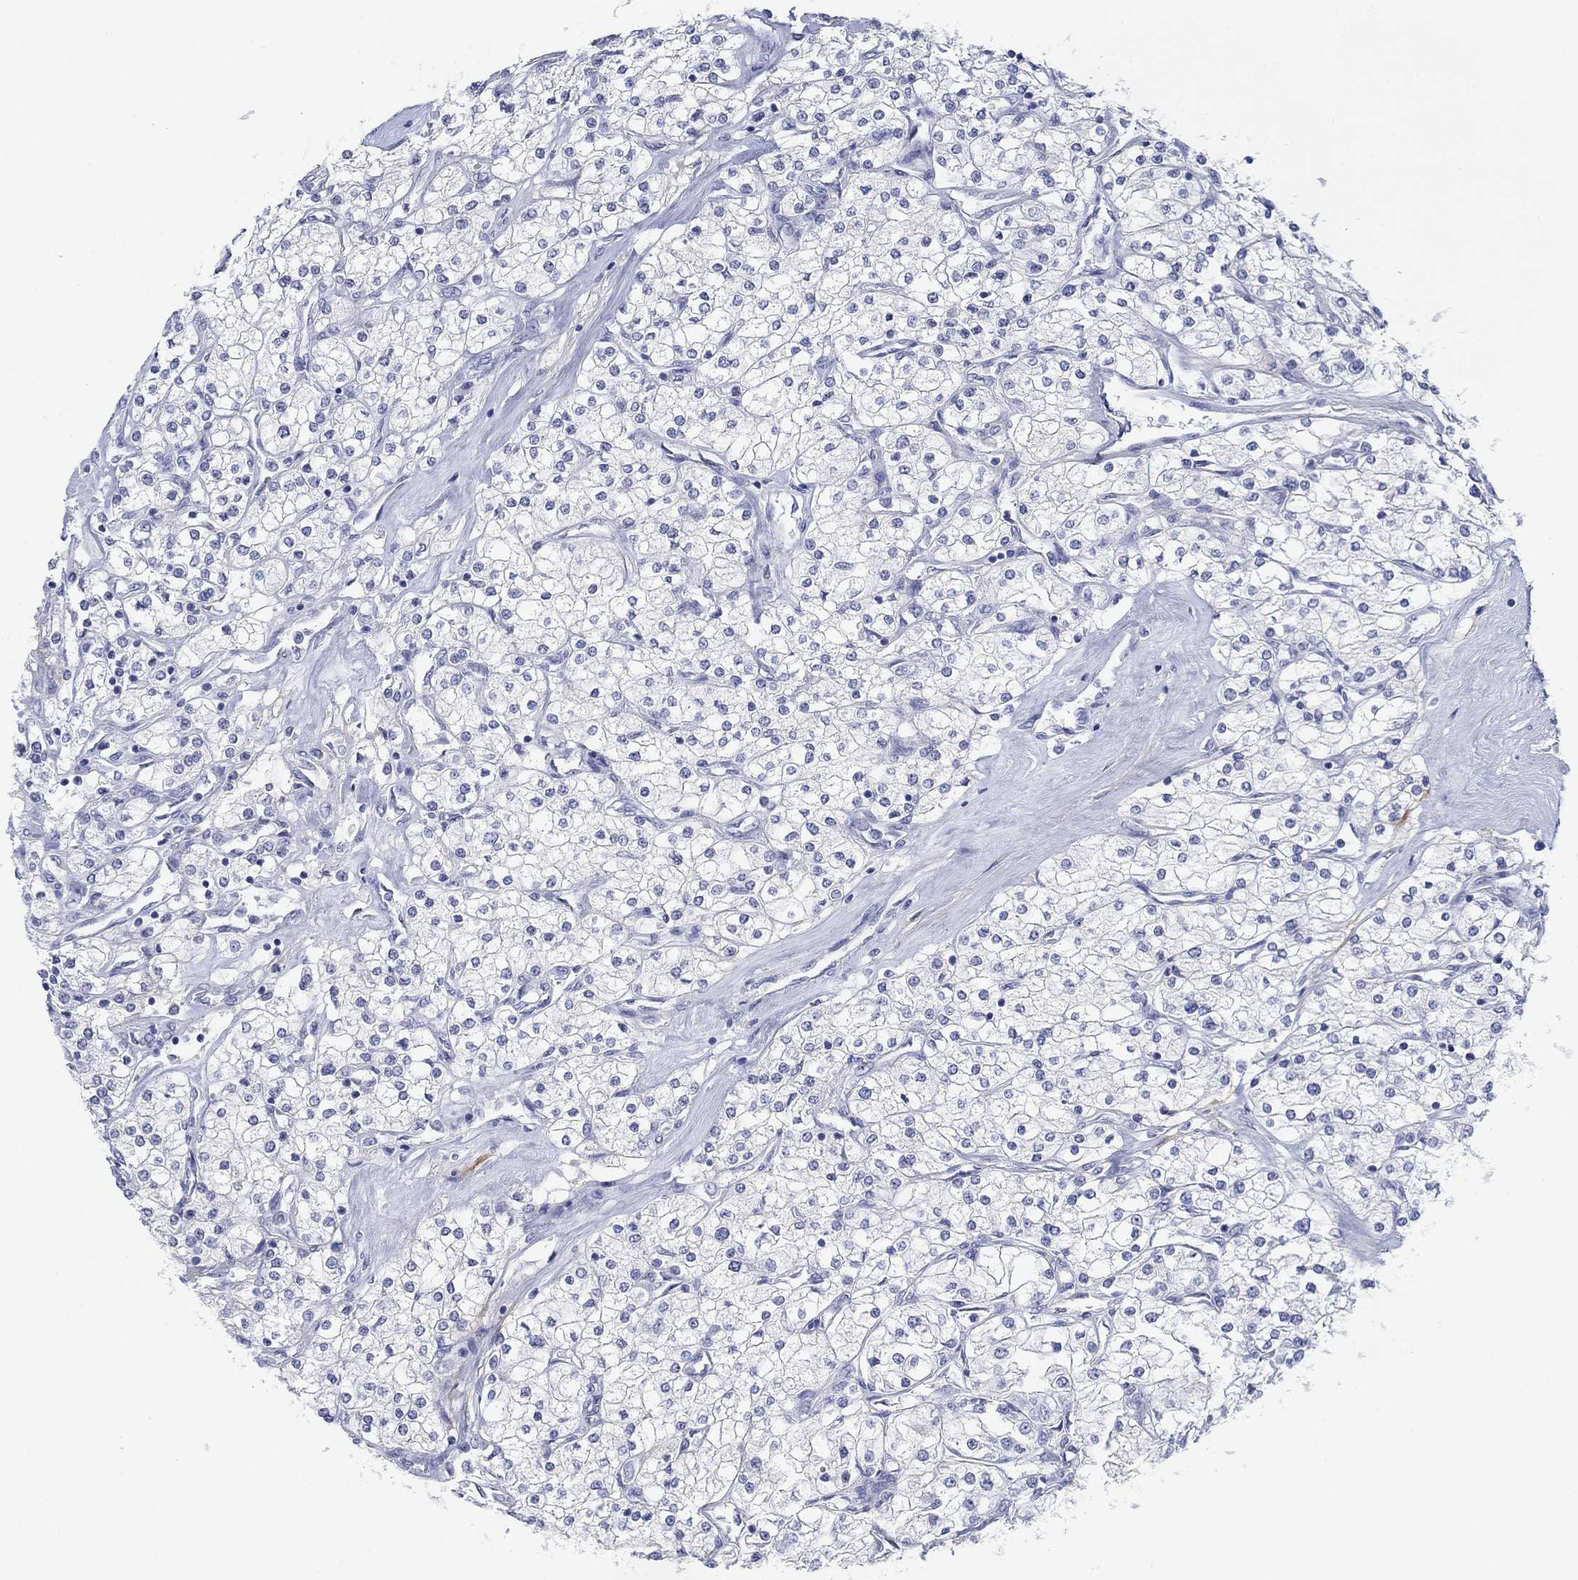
{"staining": {"intensity": "negative", "quantity": "none", "location": "none"}, "tissue": "renal cancer", "cell_type": "Tumor cells", "image_type": "cancer", "snomed": [{"axis": "morphology", "description": "Adenocarcinoma, NOS"}, {"axis": "topography", "description": "Kidney"}], "caption": "A photomicrograph of renal cancer stained for a protein demonstrates no brown staining in tumor cells.", "gene": "PDYN", "patient": {"sex": "male", "age": 80}}